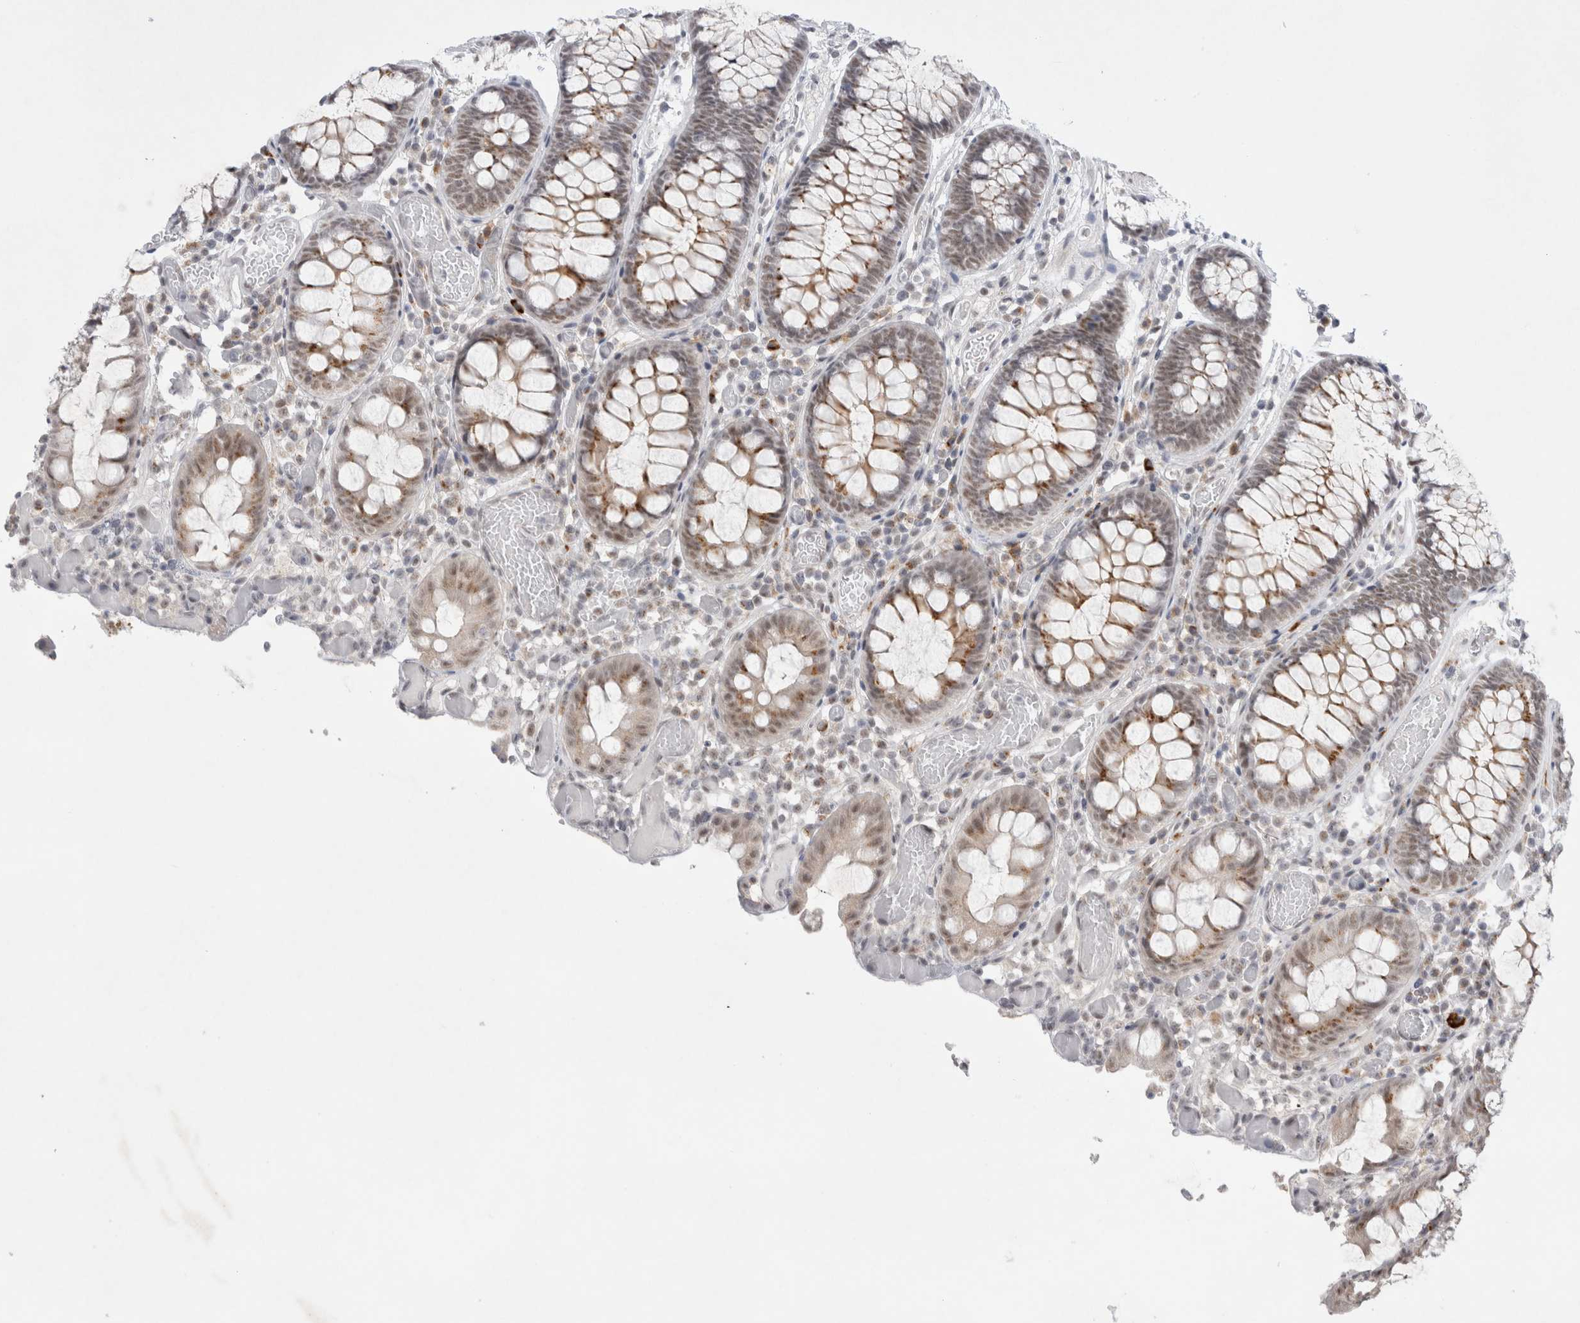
{"staining": {"intensity": "weak", "quantity": "<25%", "location": "nuclear"}, "tissue": "colon", "cell_type": "Endothelial cells", "image_type": "normal", "snomed": [{"axis": "morphology", "description": "Normal tissue, NOS"}, {"axis": "topography", "description": "Colon"}], "caption": "An image of colon stained for a protein exhibits no brown staining in endothelial cells.", "gene": "RECQL4", "patient": {"sex": "male", "age": 14}}